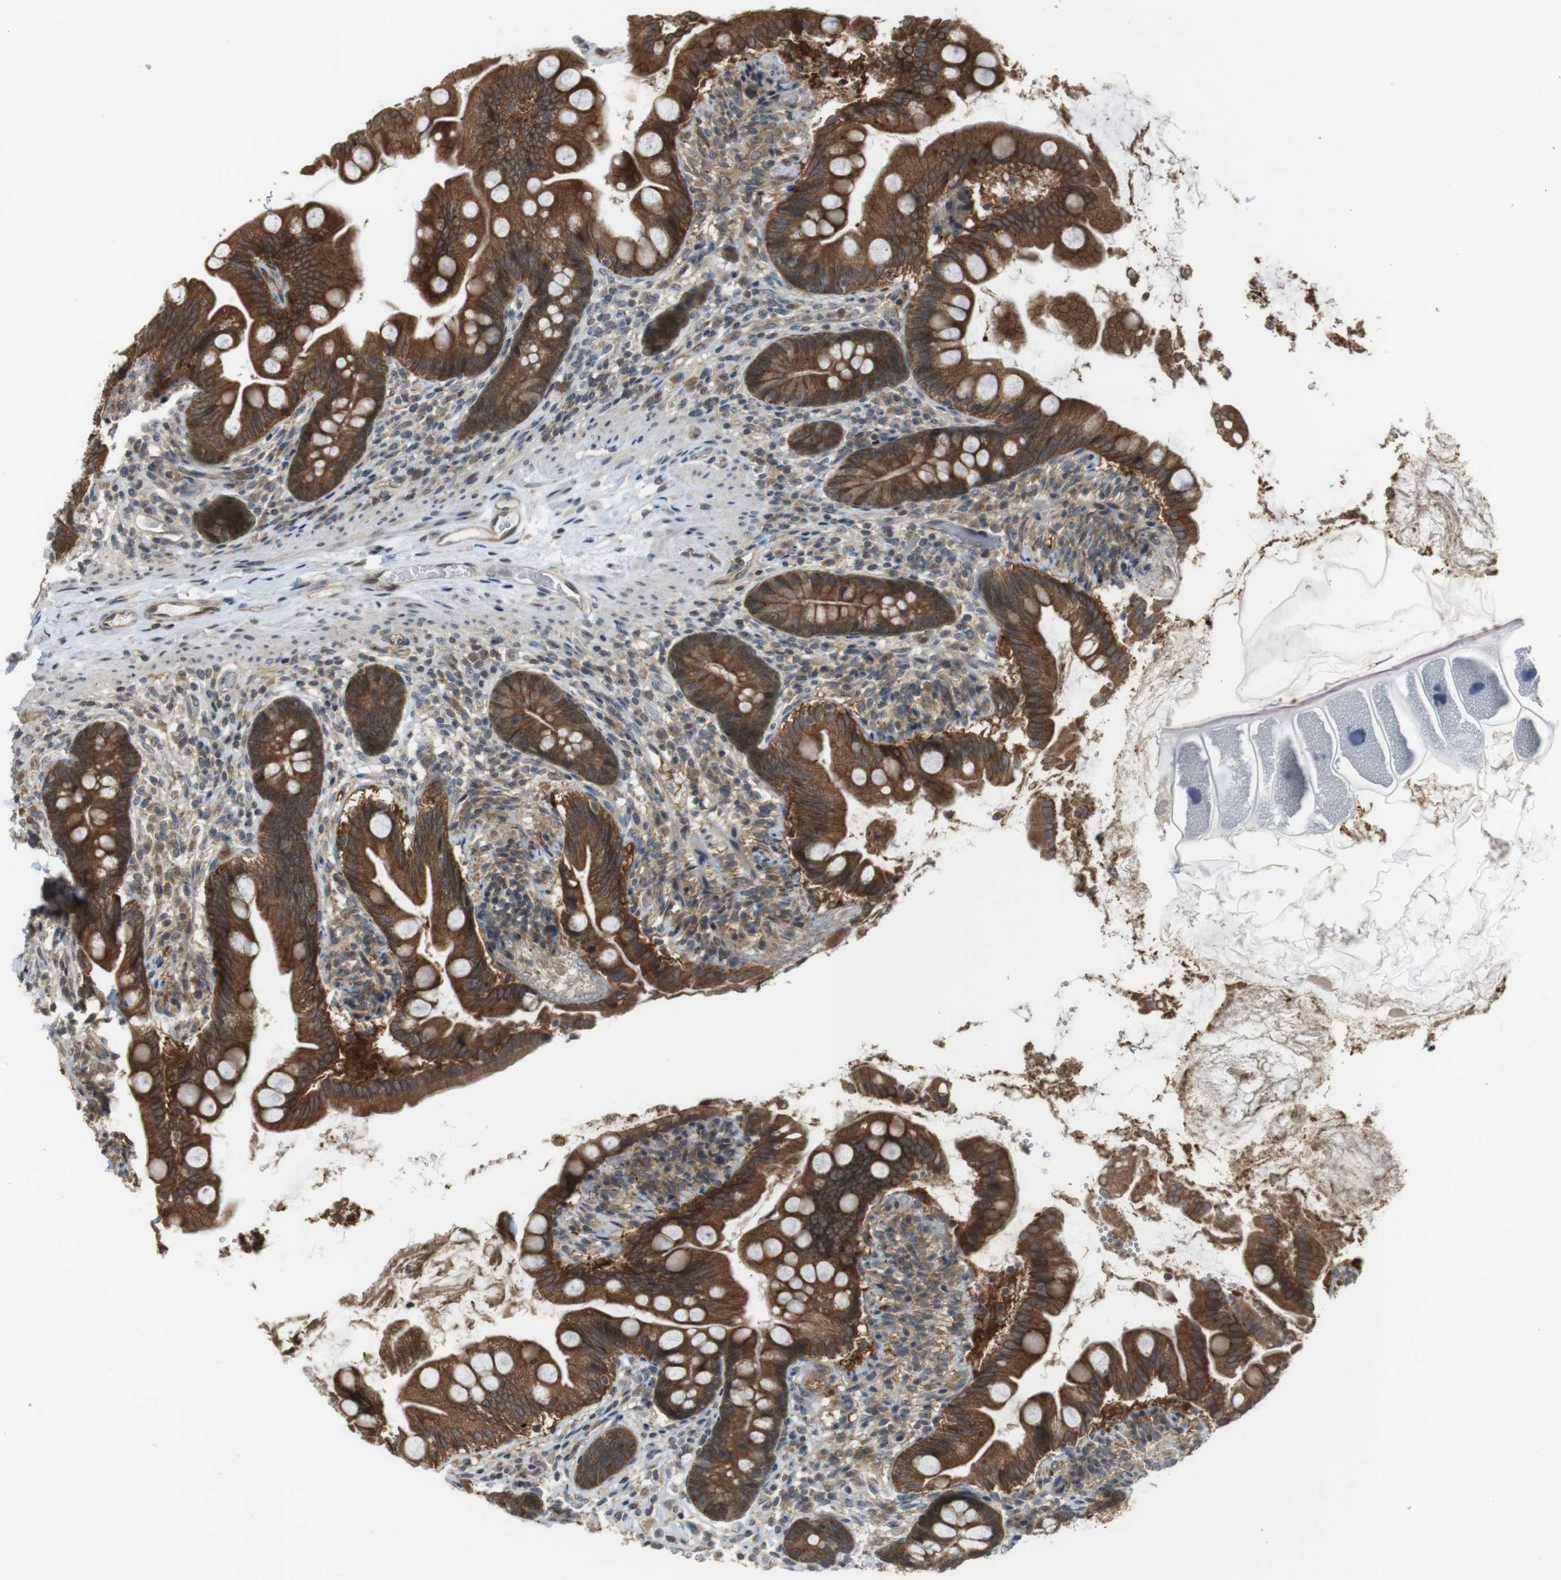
{"staining": {"intensity": "strong", "quantity": ">75%", "location": "cytoplasmic/membranous"}, "tissue": "small intestine", "cell_type": "Glandular cells", "image_type": "normal", "snomed": [{"axis": "morphology", "description": "Normal tissue, NOS"}, {"axis": "topography", "description": "Small intestine"}], "caption": "Immunohistochemical staining of unremarkable small intestine displays strong cytoplasmic/membranous protein expression in approximately >75% of glandular cells.", "gene": "CC2D1A", "patient": {"sex": "female", "age": 56}}